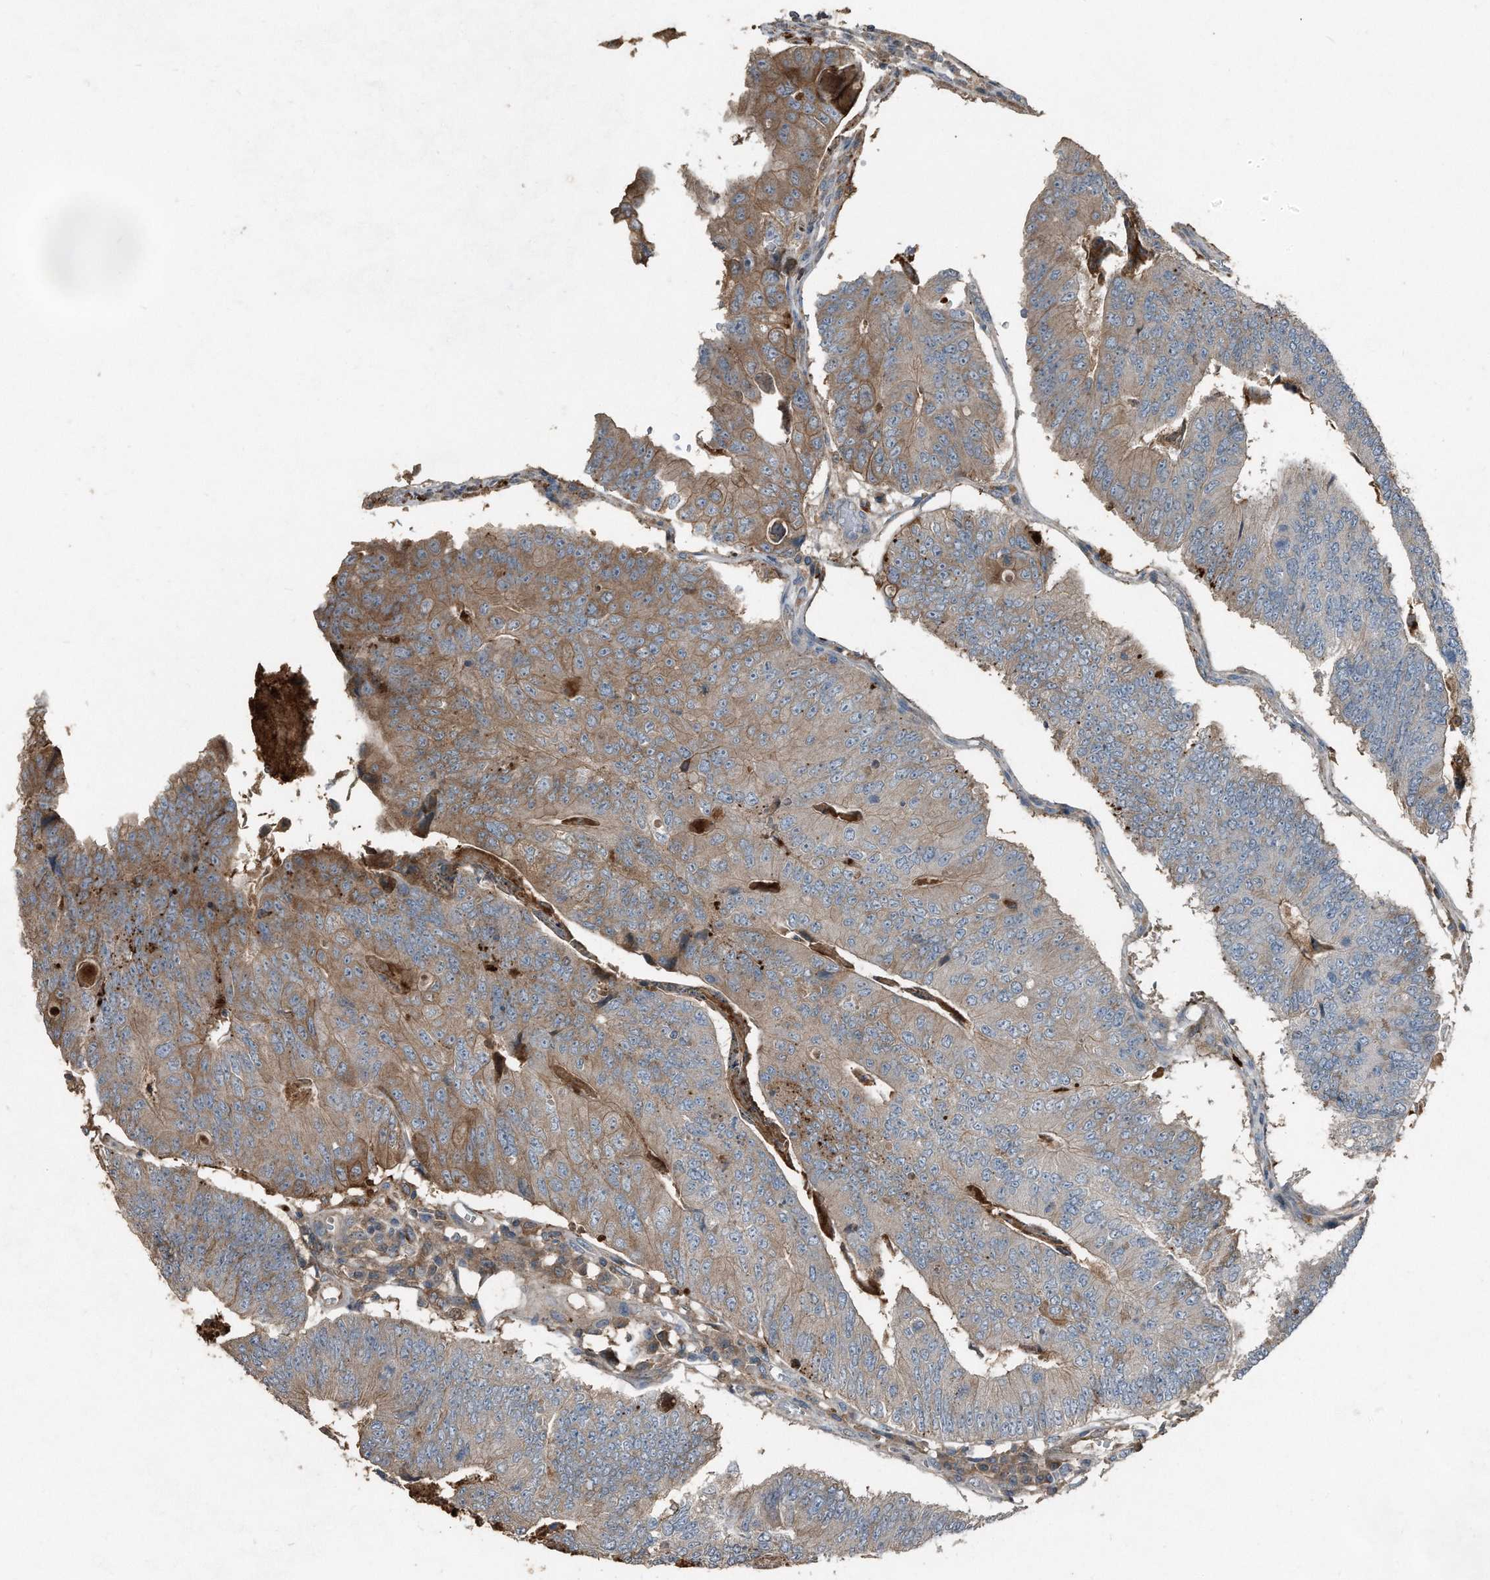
{"staining": {"intensity": "moderate", "quantity": "25%-75%", "location": "cytoplasmic/membranous"}, "tissue": "colorectal cancer", "cell_type": "Tumor cells", "image_type": "cancer", "snomed": [{"axis": "morphology", "description": "Adenocarcinoma, NOS"}, {"axis": "topography", "description": "Colon"}], "caption": "Immunohistochemical staining of human colorectal cancer (adenocarcinoma) shows medium levels of moderate cytoplasmic/membranous protein positivity in approximately 25%-75% of tumor cells.", "gene": "C9", "patient": {"sex": "female", "age": 67}}